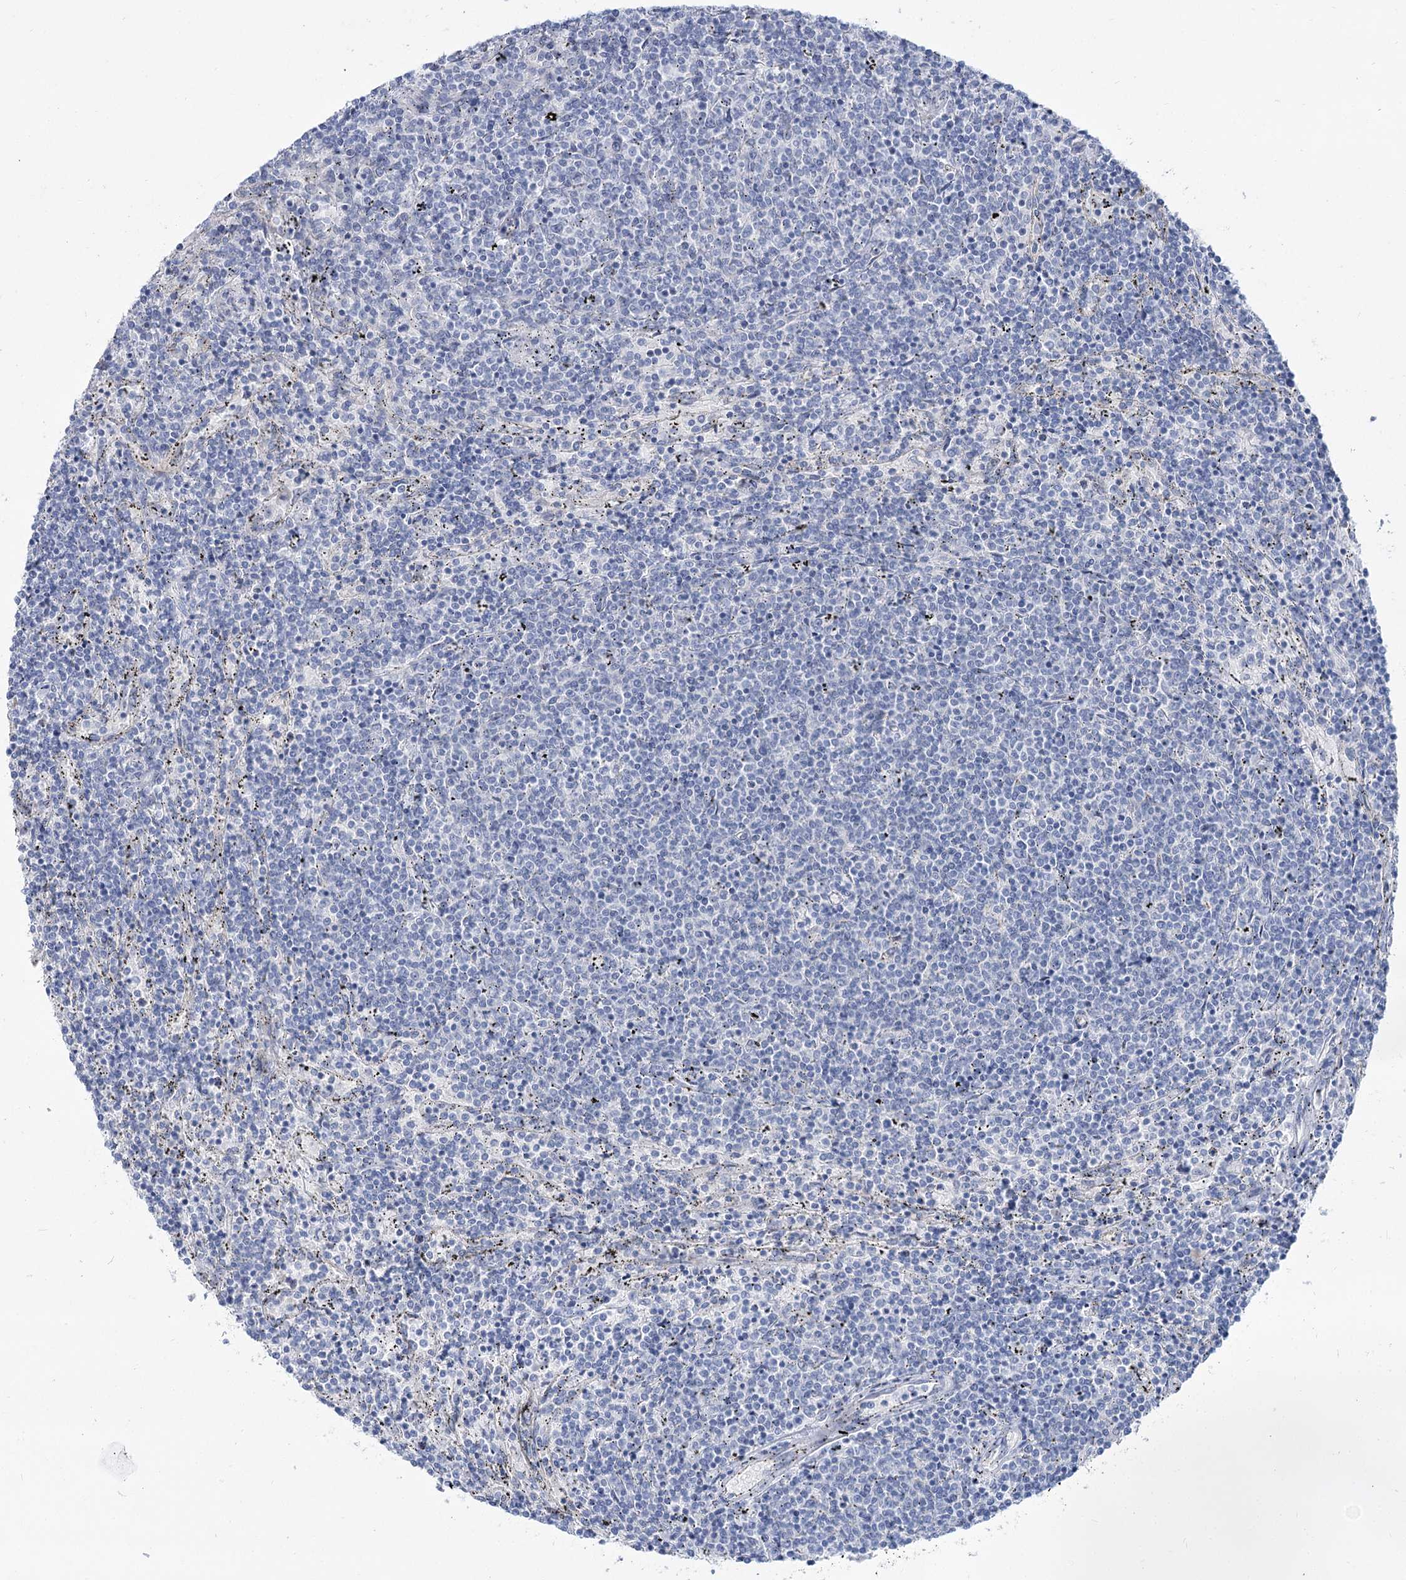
{"staining": {"intensity": "negative", "quantity": "none", "location": "none"}, "tissue": "lymphoma", "cell_type": "Tumor cells", "image_type": "cancer", "snomed": [{"axis": "morphology", "description": "Malignant lymphoma, non-Hodgkin's type, Low grade"}, {"axis": "topography", "description": "Spleen"}], "caption": "High power microscopy micrograph of an IHC photomicrograph of lymphoma, revealing no significant positivity in tumor cells.", "gene": "SUOX", "patient": {"sex": "female", "age": 50}}